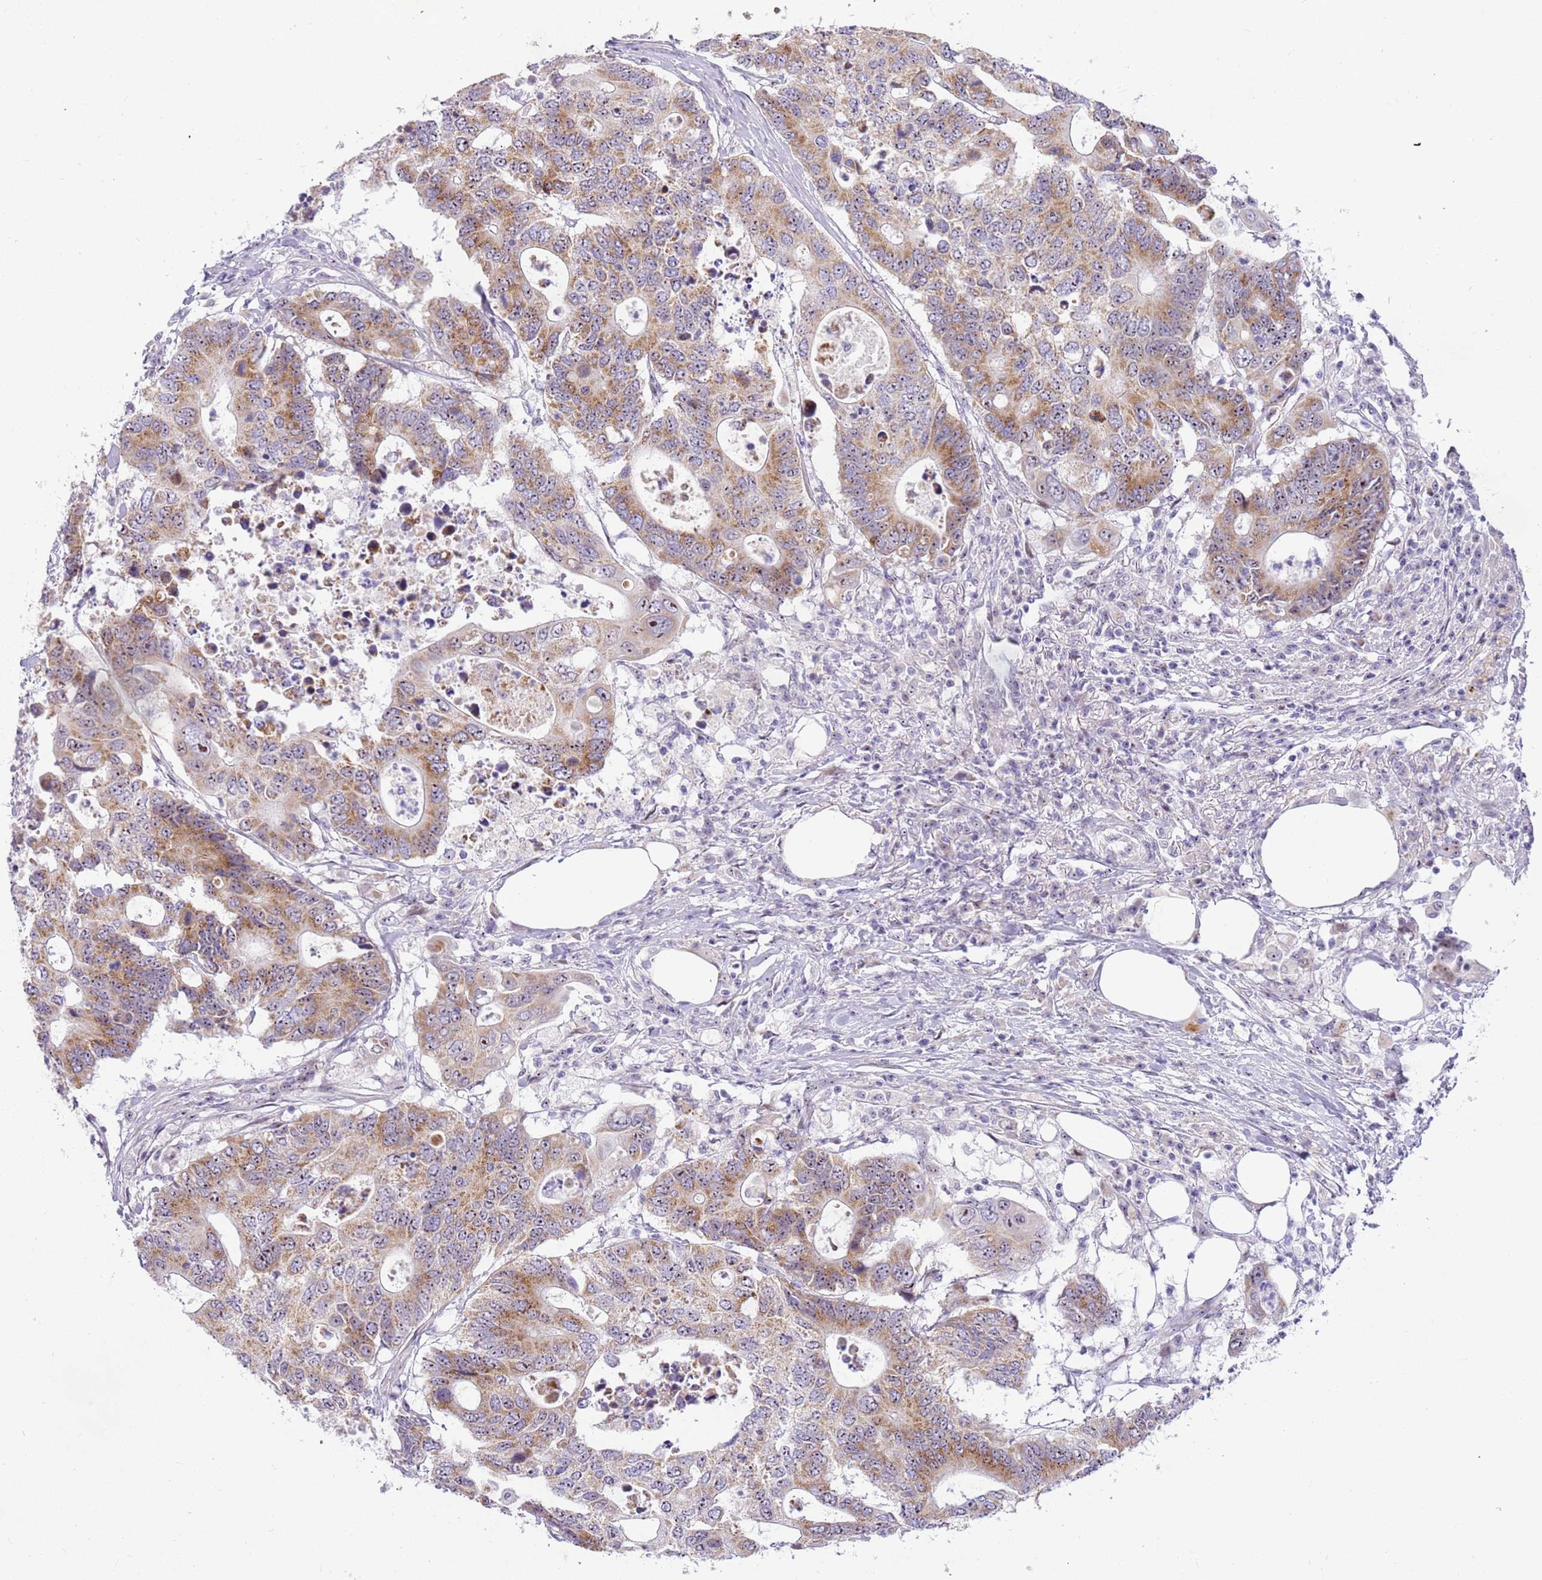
{"staining": {"intensity": "moderate", "quantity": ">75%", "location": "cytoplasmic/membranous,nuclear"}, "tissue": "colorectal cancer", "cell_type": "Tumor cells", "image_type": "cancer", "snomed": [{"axis": "morphology", "description": "Adenocarcinoma, NOS"}, {"axis": "topography", "description": "Colon"}], "caption": "A histopathology image showing moderate cytoplasmic/membranous and nuclear positivity in approximately >75% of tumor cells in adenocarcinoma (colorectal), as visualized by brown immunohistochemical staining.", "gene": "DNAJA3", "patient": {"sex": "male", "age": 71}}